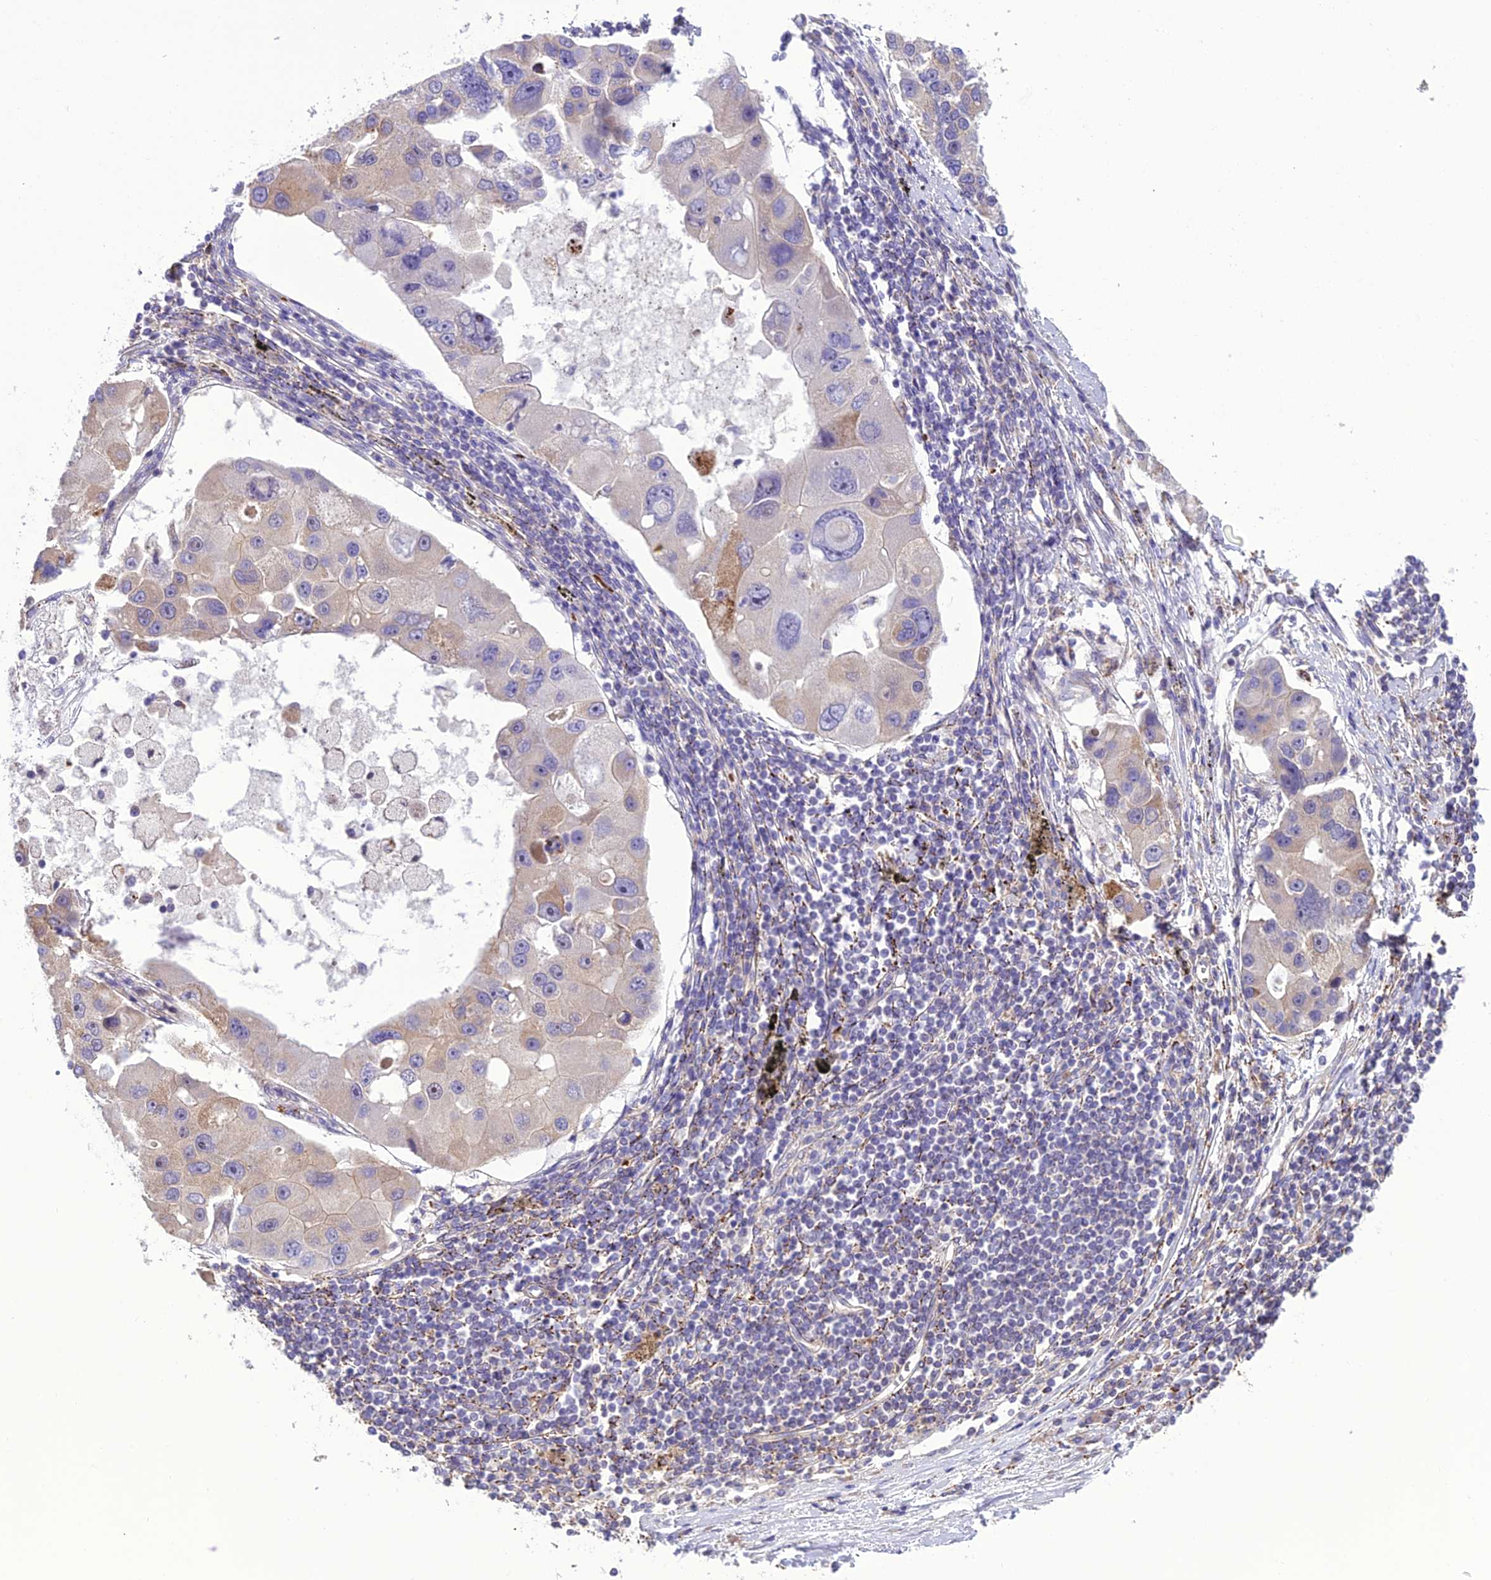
{"staining": {"intensity": "weak", "quantity": "<25%", "location": "cytoplasmic/membranous"}, "tissue": "lung cancer", "cell_type": "Tumor cells", "image_type": "cancer", "snomed": [{"axis": "morphology", "description": "Adenocarcinoma, NOS"}, {"axis": "topography", "description": "Lung"}], "caption": "Adenocarcinoma (lung) was stained to show a protein in brown. There is no significant positivity in tumor cells.", "gene": "TBC1D24", "patient": {"sex": "female", "age": 54}}